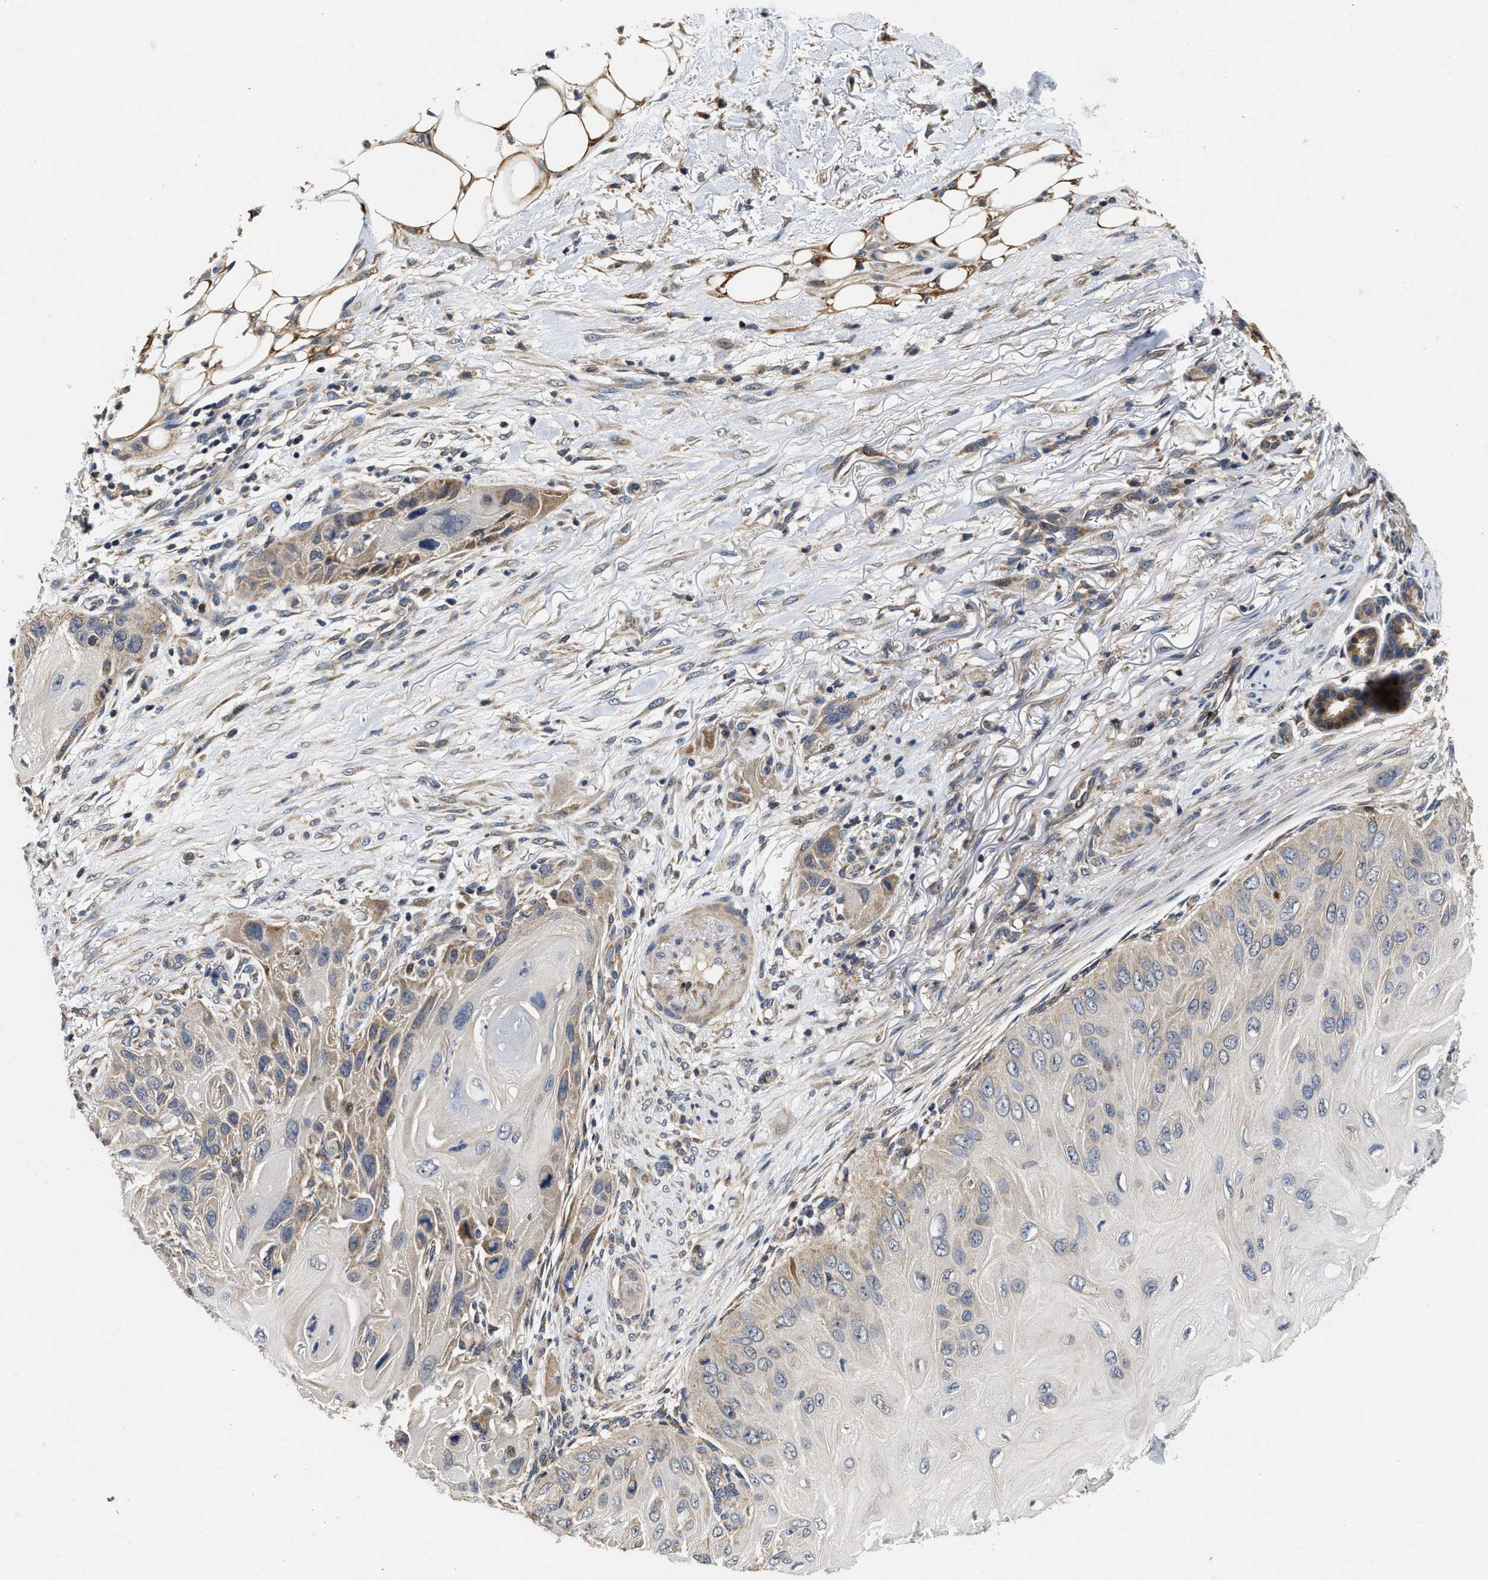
{"staining": {"intensity": "weak", "quantity": "25%-75%", "location": "cytoplasmic/membranous"}, "tissue": "skin cancer", "cell_type": "Tumor cells", "image_type": "cancer", "snomed": [{"axis": "morphology", "description": "Squamous cell carcinoma, NOS"}, {"axis": "topography", "description": "Skin"}], "caption": "Weak cytoplasmic/membranous expression is present in approximately 25%-75% of tumor cells in squamous cell carcinoma (skin). The protein is shown in brown color, while the nuclei are stained blue.", "gene": "SCYL2", "patient": {"sex": "female", "age": 77}}